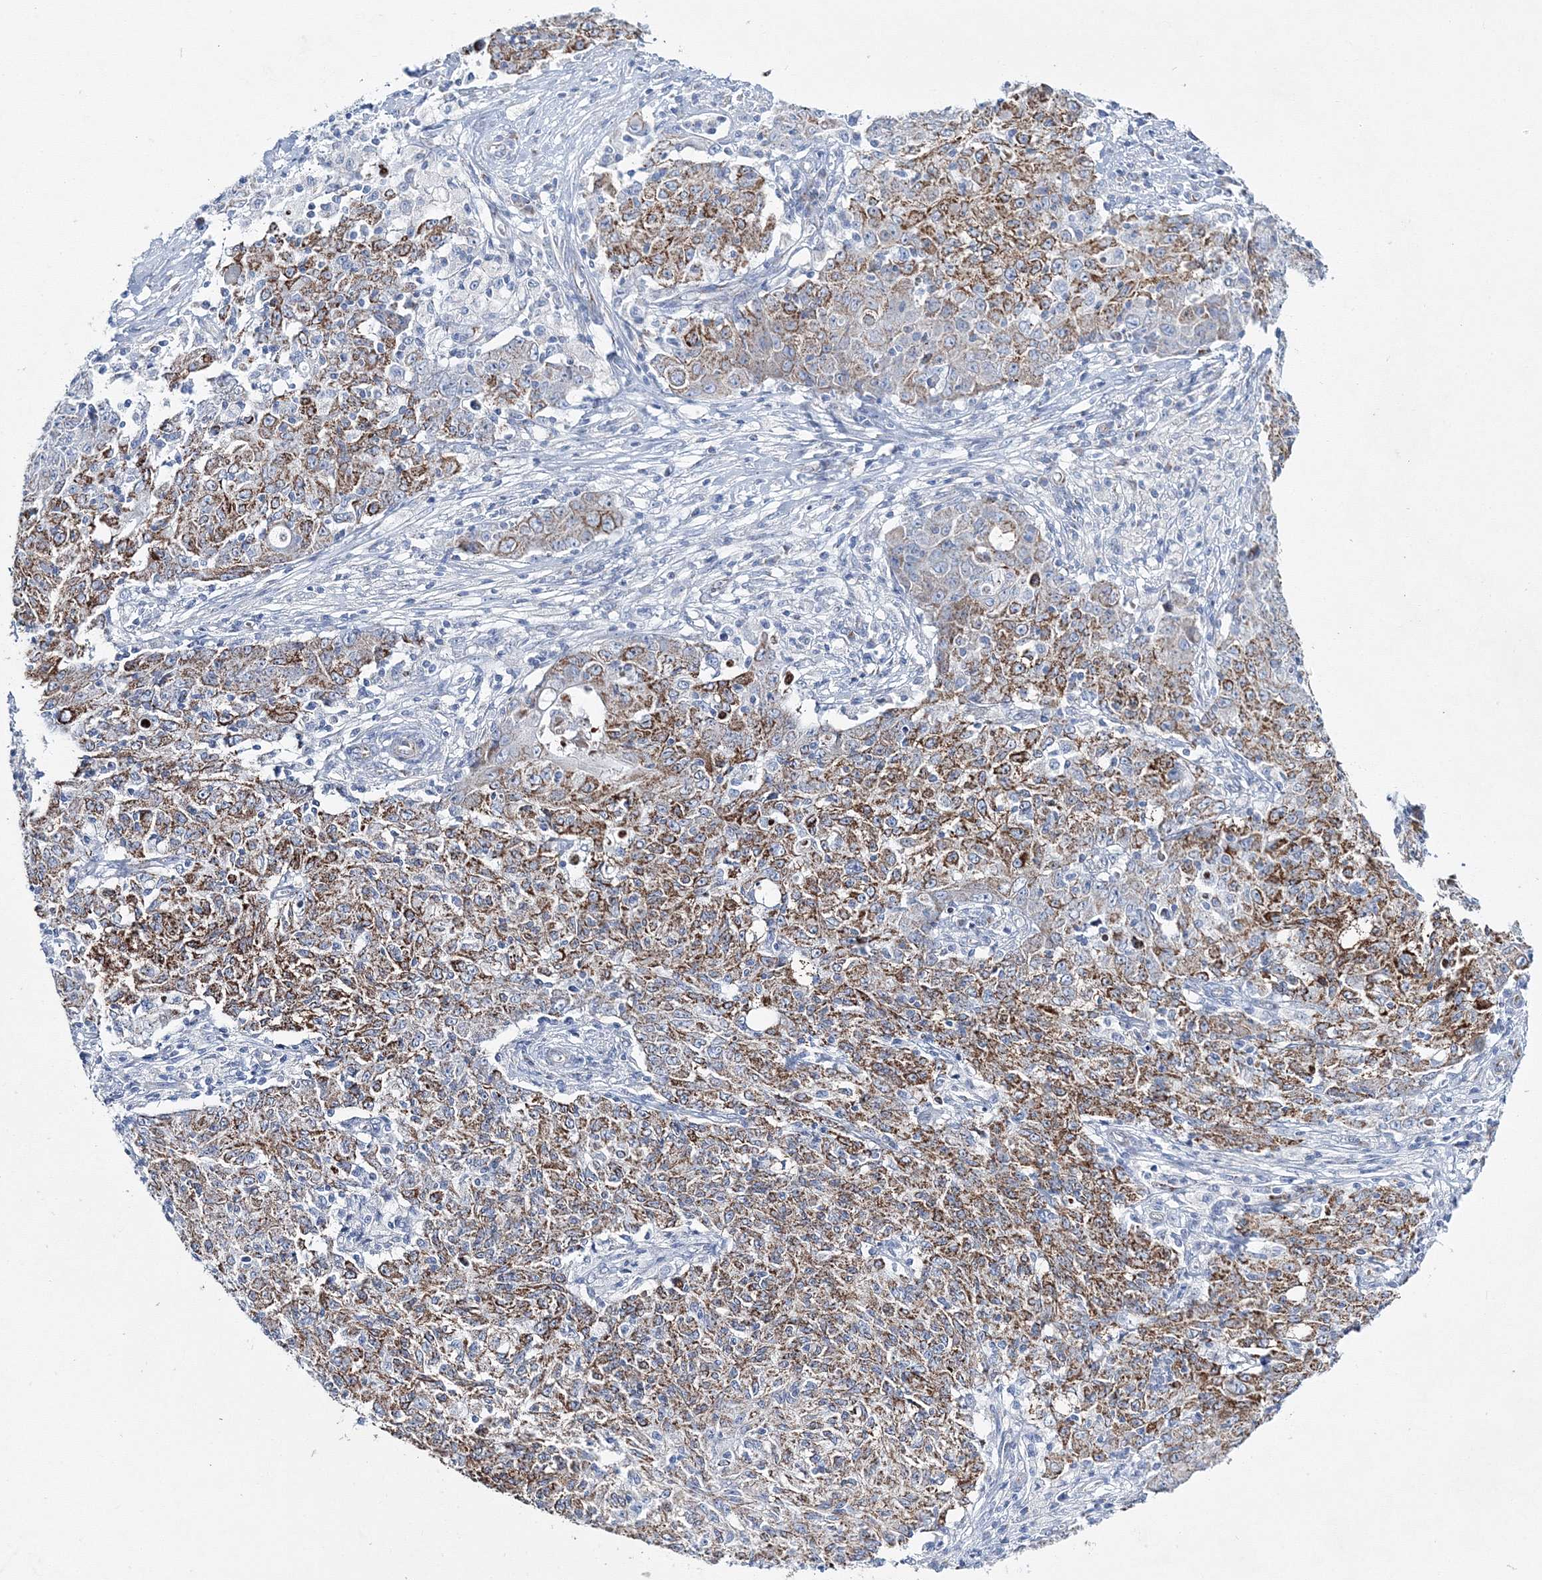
{"staining": {"intensity": "moderate", "quantity": ">75%", "location": "cytoplasmic/membranous"}, "tissue": "ovarian cancer", "cell_type": "Tumor cells", "image_type": "cancer", "snomed": [{"axis": "morphology", "description": "Carcinoma, endometroid"}, {"axis": "topography", "description": "Ovary"}], "caption": "This is an image of IHC staining of ovarian endometroid carcinoma, which shows moderate positivity in the cytoplasmic/membranous of tumor cells.", "gene": "HIBCH", "patient": {"sex": "female", "age": 42}}